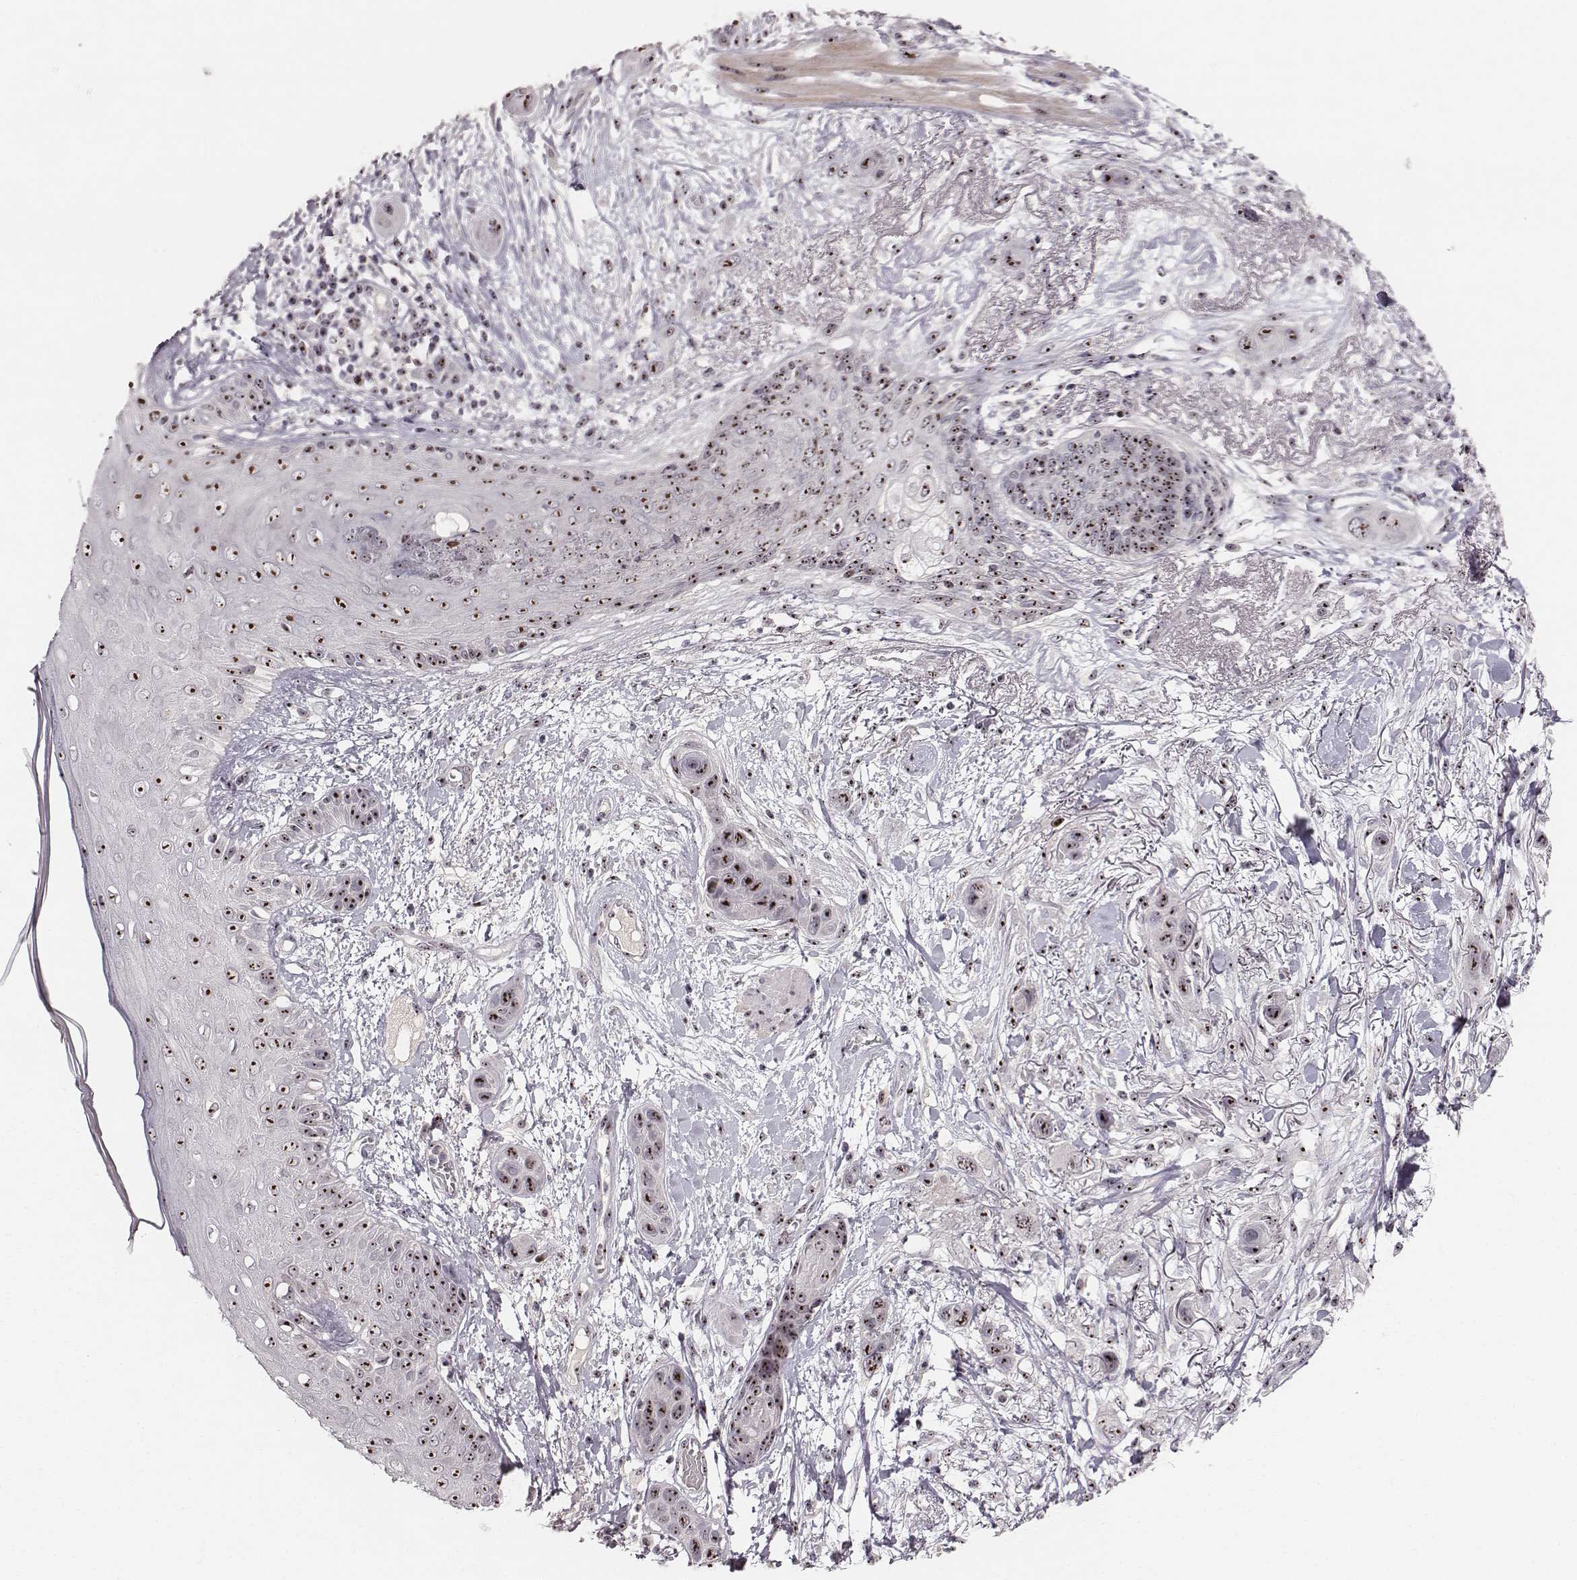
{"staining": {"intensity": "moderate", "quantity": ">75%", "location": "nuclear"}, "tissue": "skin cancer", "cell_type": "Tumor cells", "image_type": "cancer", "snomed": [{"axis": "morphology", "description": "Squamous cell carcinoma, NOS"}, {"axis": "topography", "description": "Skin"}], "caption": "A brown stain shows moderate nuclear expression of a protein in skin cancer (squamous cell carcinoma) tumor cells. Immunohistochemistry (ihc) stains the protein of interest in brown and the nuclei are stained blue.", "gene": "NOP56", "patient": {"sex": "male", "age": 79}}